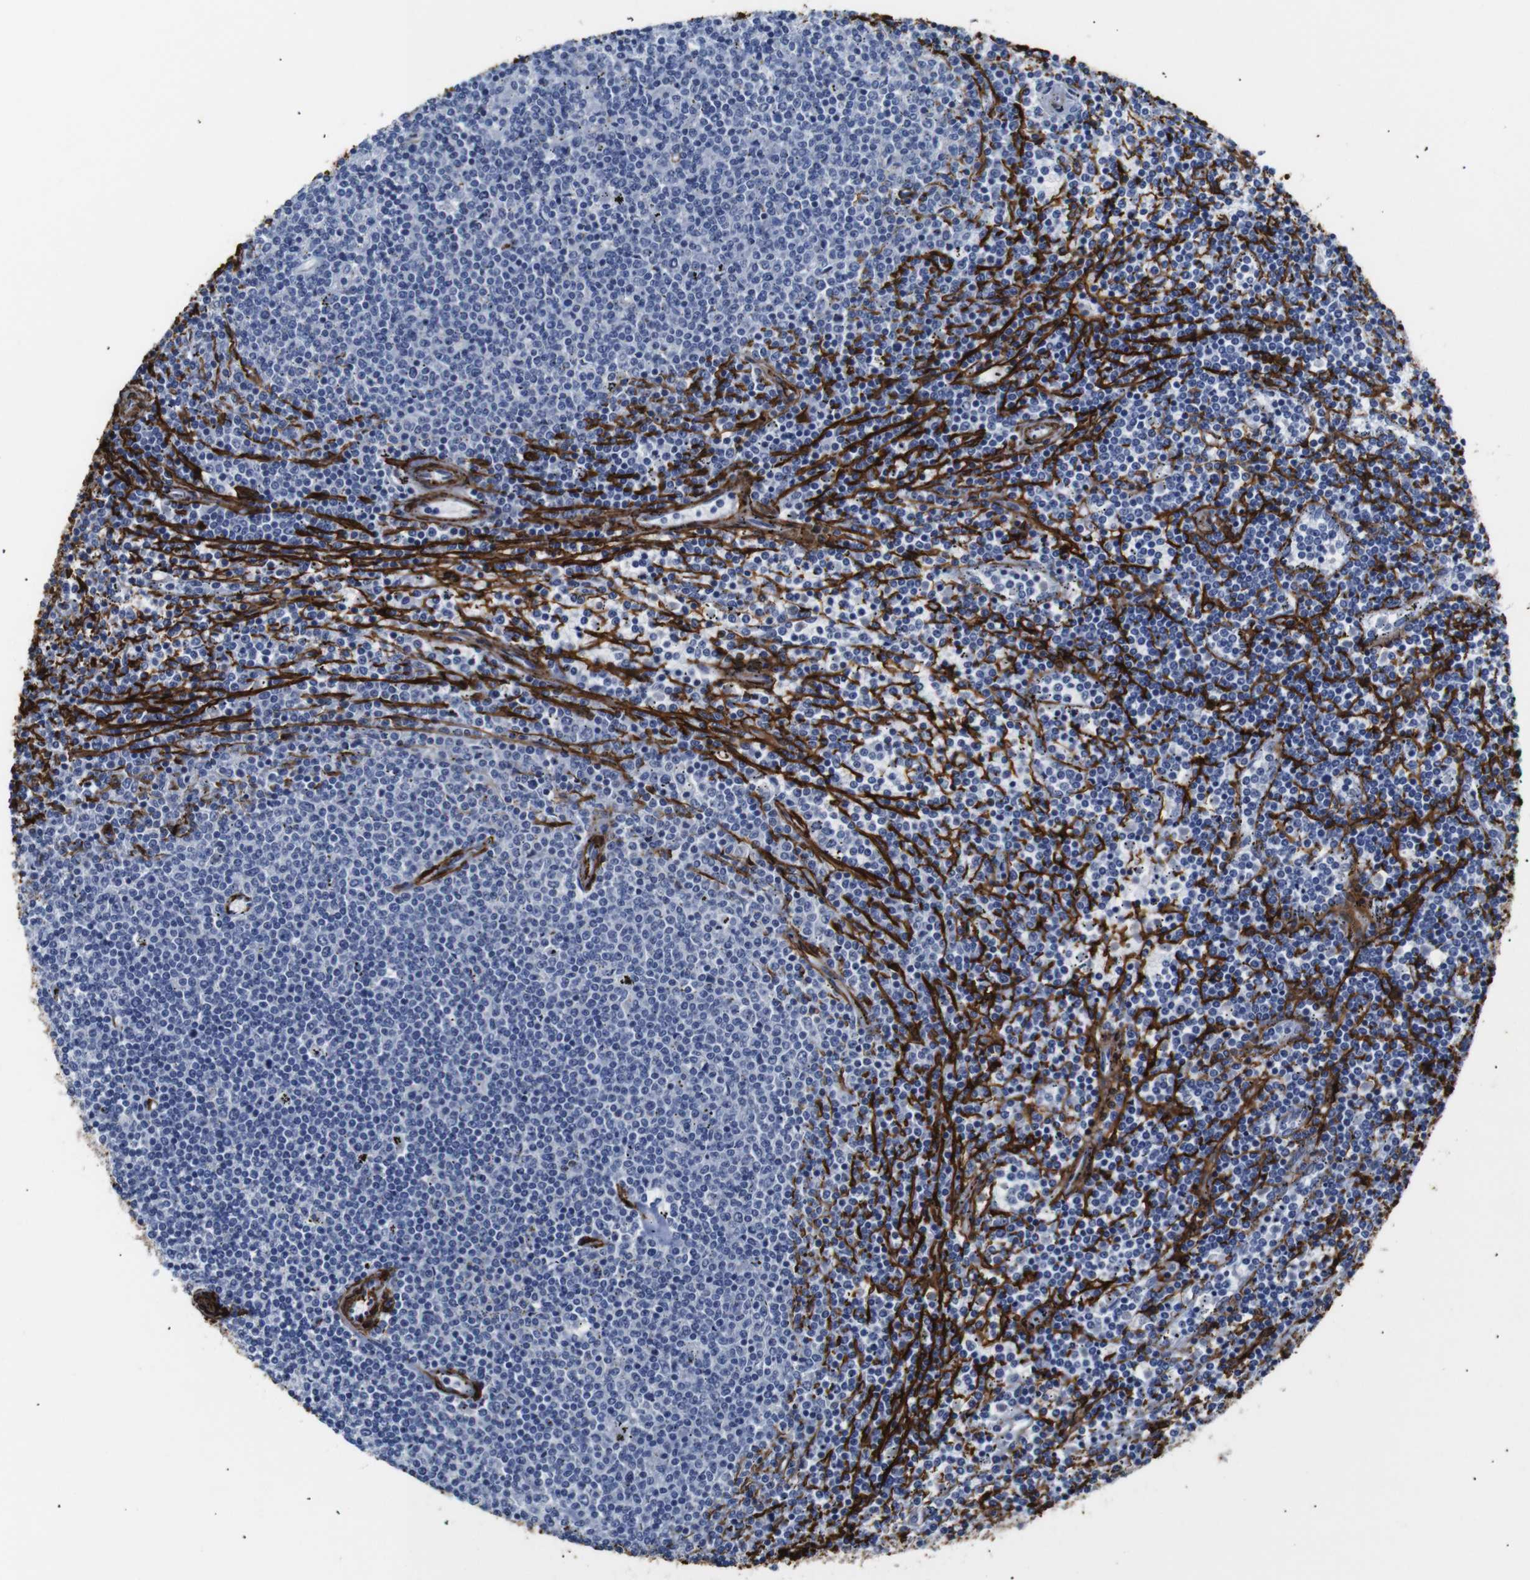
{"staining": {"intensity": "negative", "quantity": "none", "location": "none"}, "tissue": "lymphoma", "cell_type": "Tumor cells", "image_type": "cancer", "snomed": [{"axis": "morphology", "description": "Malignant lymphoma, non-Hodgkin's type, Low grade"}, {"axis": "topography", "description": "Spleen"}], "caption": "The photomicrograph displays no staining of tumor cells in malignant lymphoma, non-Hodgkin's type (low-grade).", "gene": "ACTA2", "patient": {"sex": "female", "age": 50}}